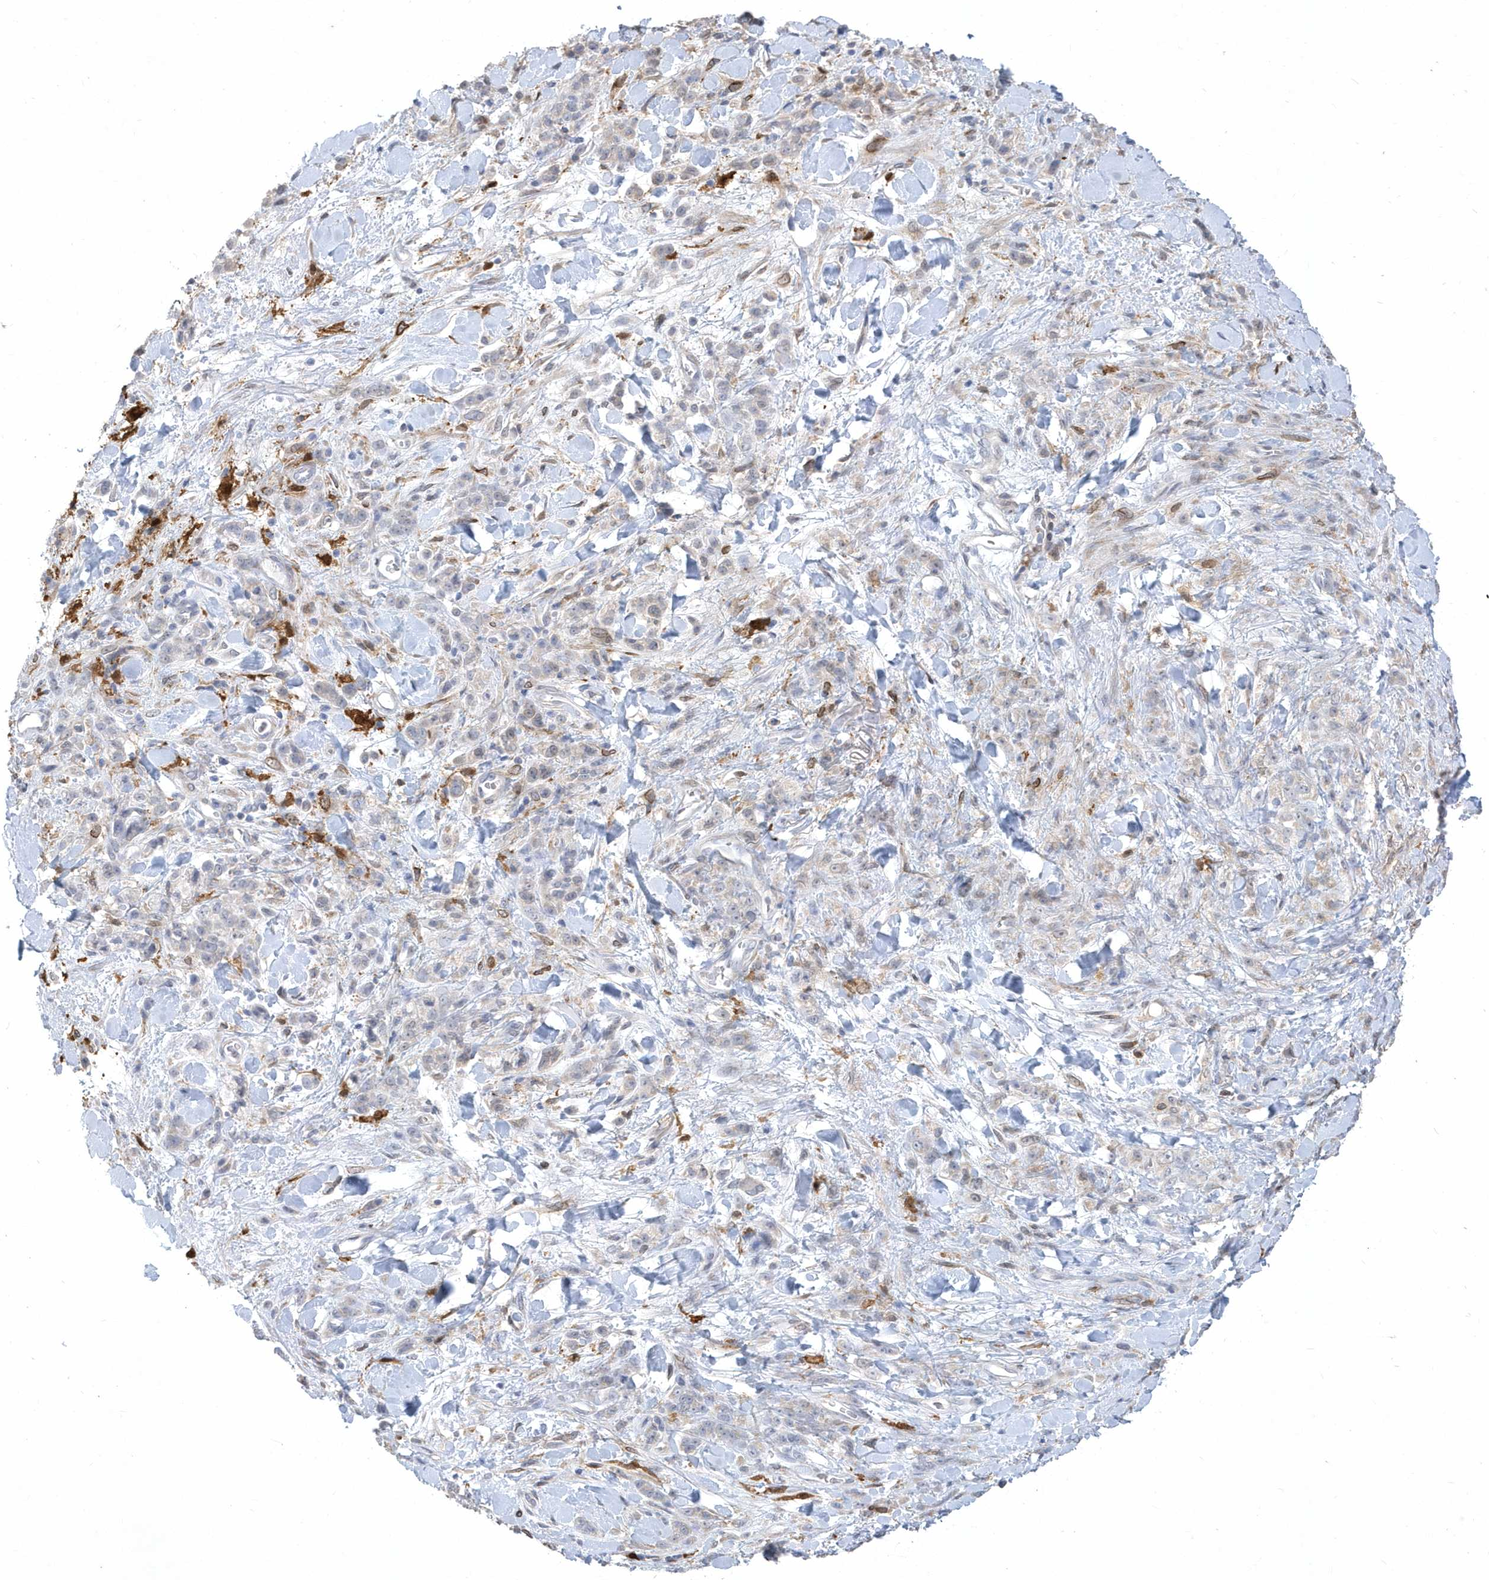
{"staining": {"intensity": "negative", "quantity": "none", "location": "none"}, "tissue": "stomach cancer", "cell_type": "Tumor cells", "image_type": "cancer", "snomed": [{"axis": "morphology", "description": "Normal tissue, NOS"}, {"axis": "morphology", "description": "Adenocarcinoma, NOS"}, {"axis": "topography", "description": "Stomach"}], "caption": "IHC micrograph of stomach adenocarcinoma stained for a protein (brown), which demonstrates no staining in tumor cells.", "gene": "TSPEAR", "patient": {"sex": "male", "age": 82}}